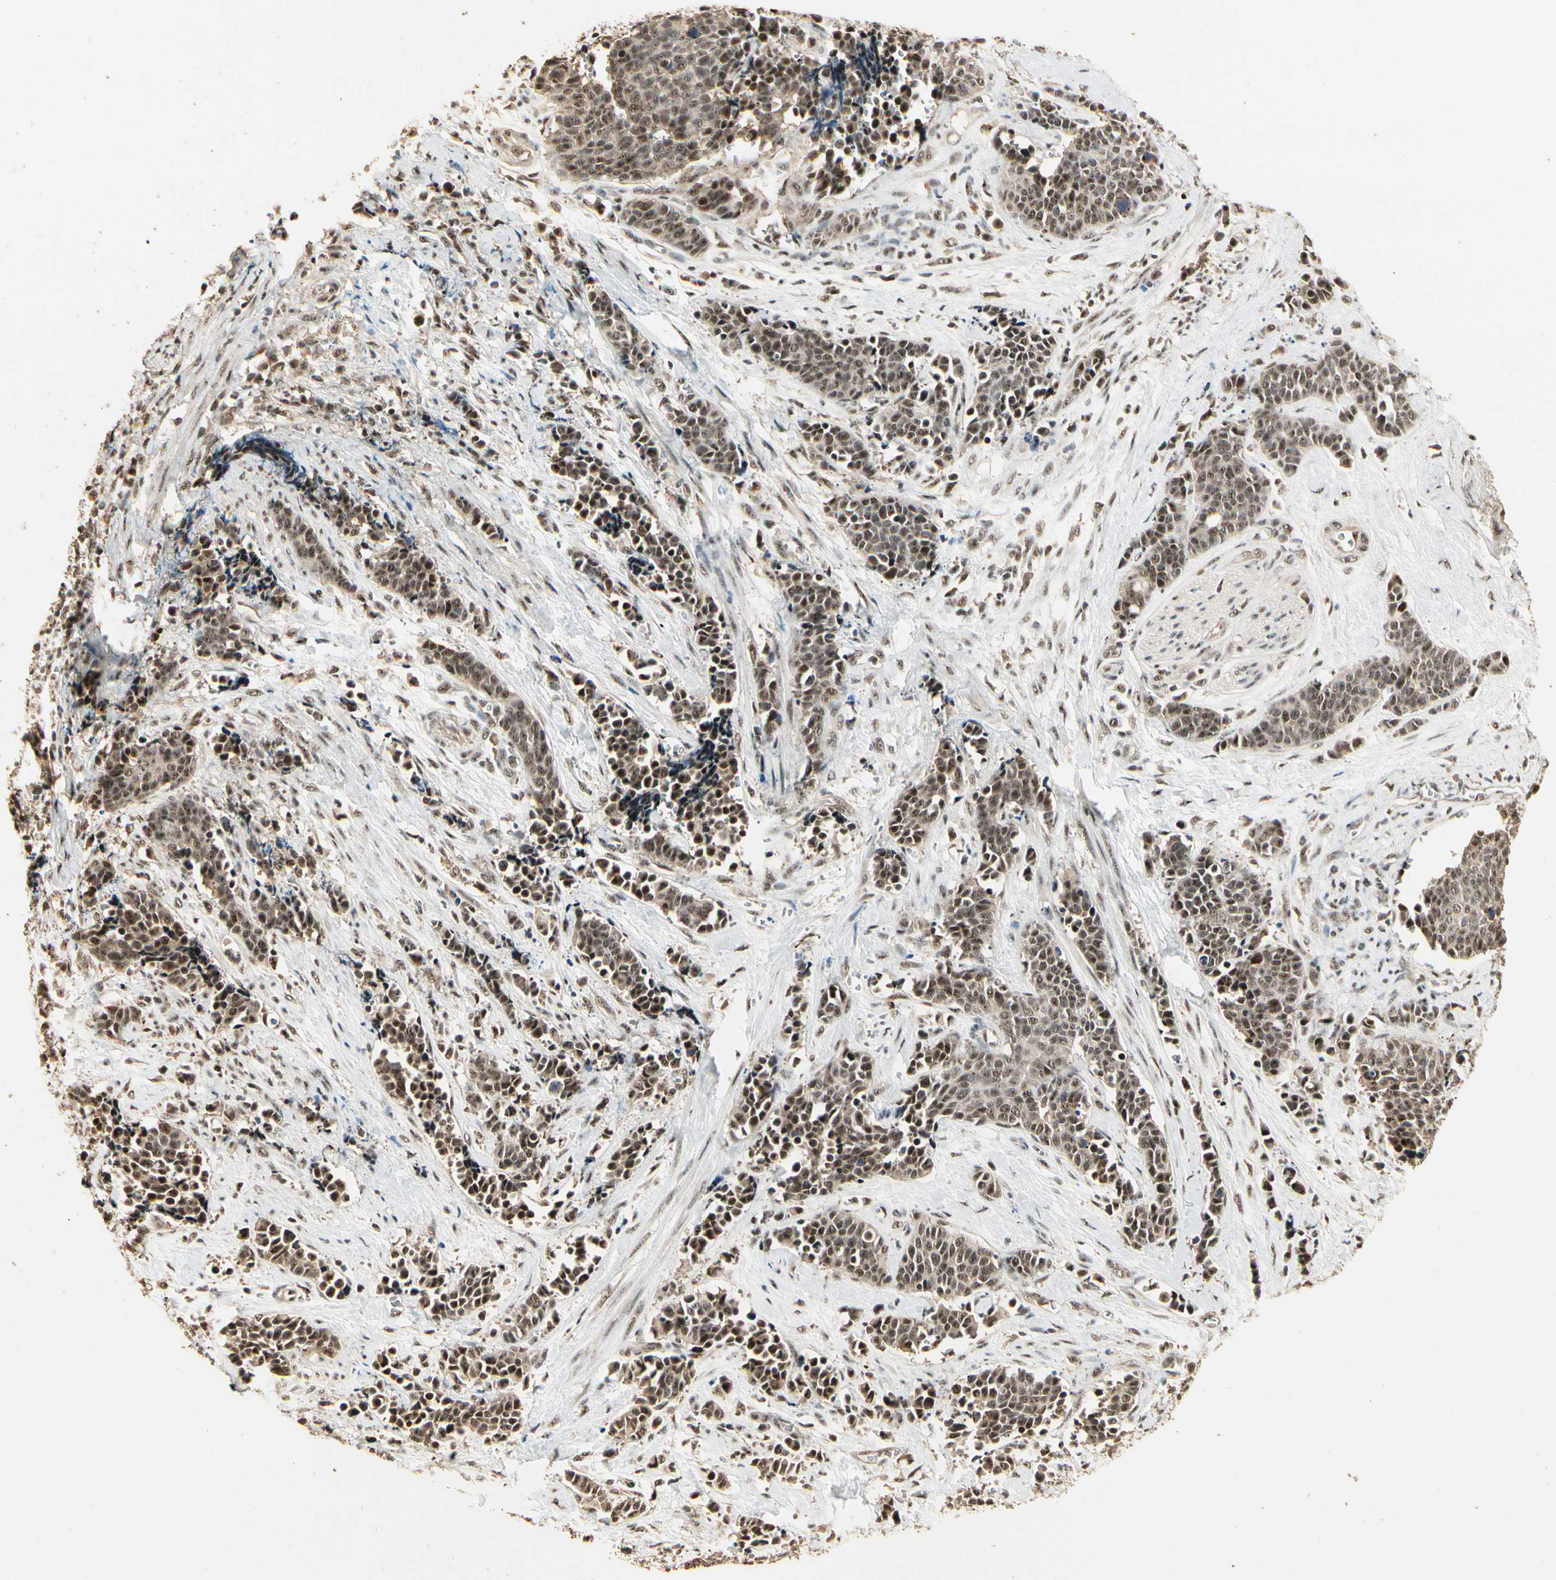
{"staining": {"intensity": "strong", "quantity": ">75%", "location": "cytoplasmic/membranous,nuclear"}, "tissue": "cervical cancer", "cell_type": "Tumor cells", "image_type": "cancer", "snomed": [{"axis": "morphology", "description": "Squamous cell carcinoma, NOS"}, {"axis": "topography", "description": "Cervix"}], "caption": "Immunohistochemical staining of cervical cancer (squamous cell carcinoma) demonstrates high levels of strong cytoplasmic/membranous and nuclear protein expression in approximately >75% of tumor cells.", "gene": "RBM25", "patient": {"sex": "female", "age": 35}}